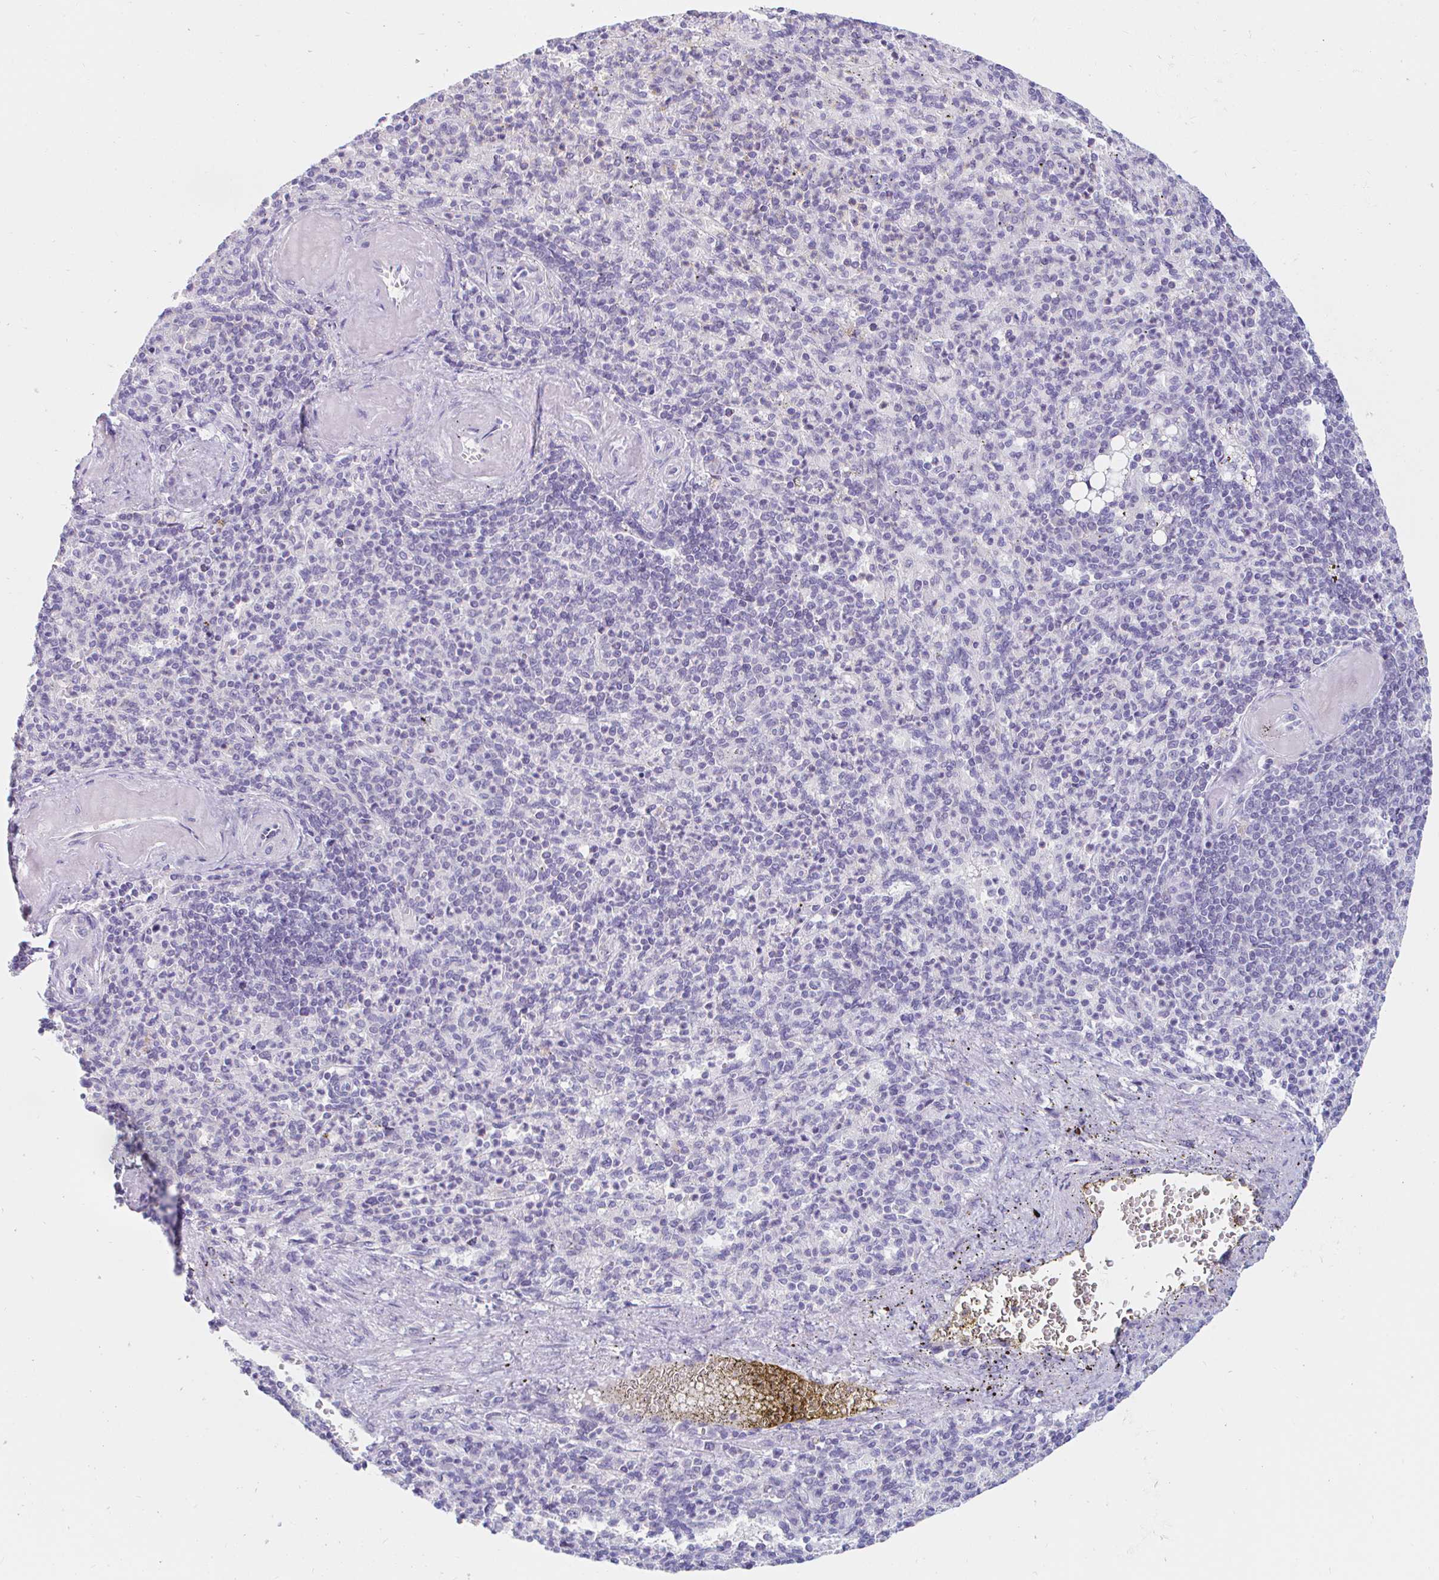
{"staining": {"intensity": "negative", "quantity": "none", "location": "none"}, "tissue": "spleen", "cell_type": "Cells in red pulp", "image_type": "normal", "snomed": [{"axis": "morphology", "description": "Normal tissue, NOS"}, {"axis": "topography", "description": "Spleen"}], "caption": "IHC of unremarkable spleen displays no positivity in cells in red pulp.", "gene": "TEX44", "patient": {"sex": "female", "age": 74}}